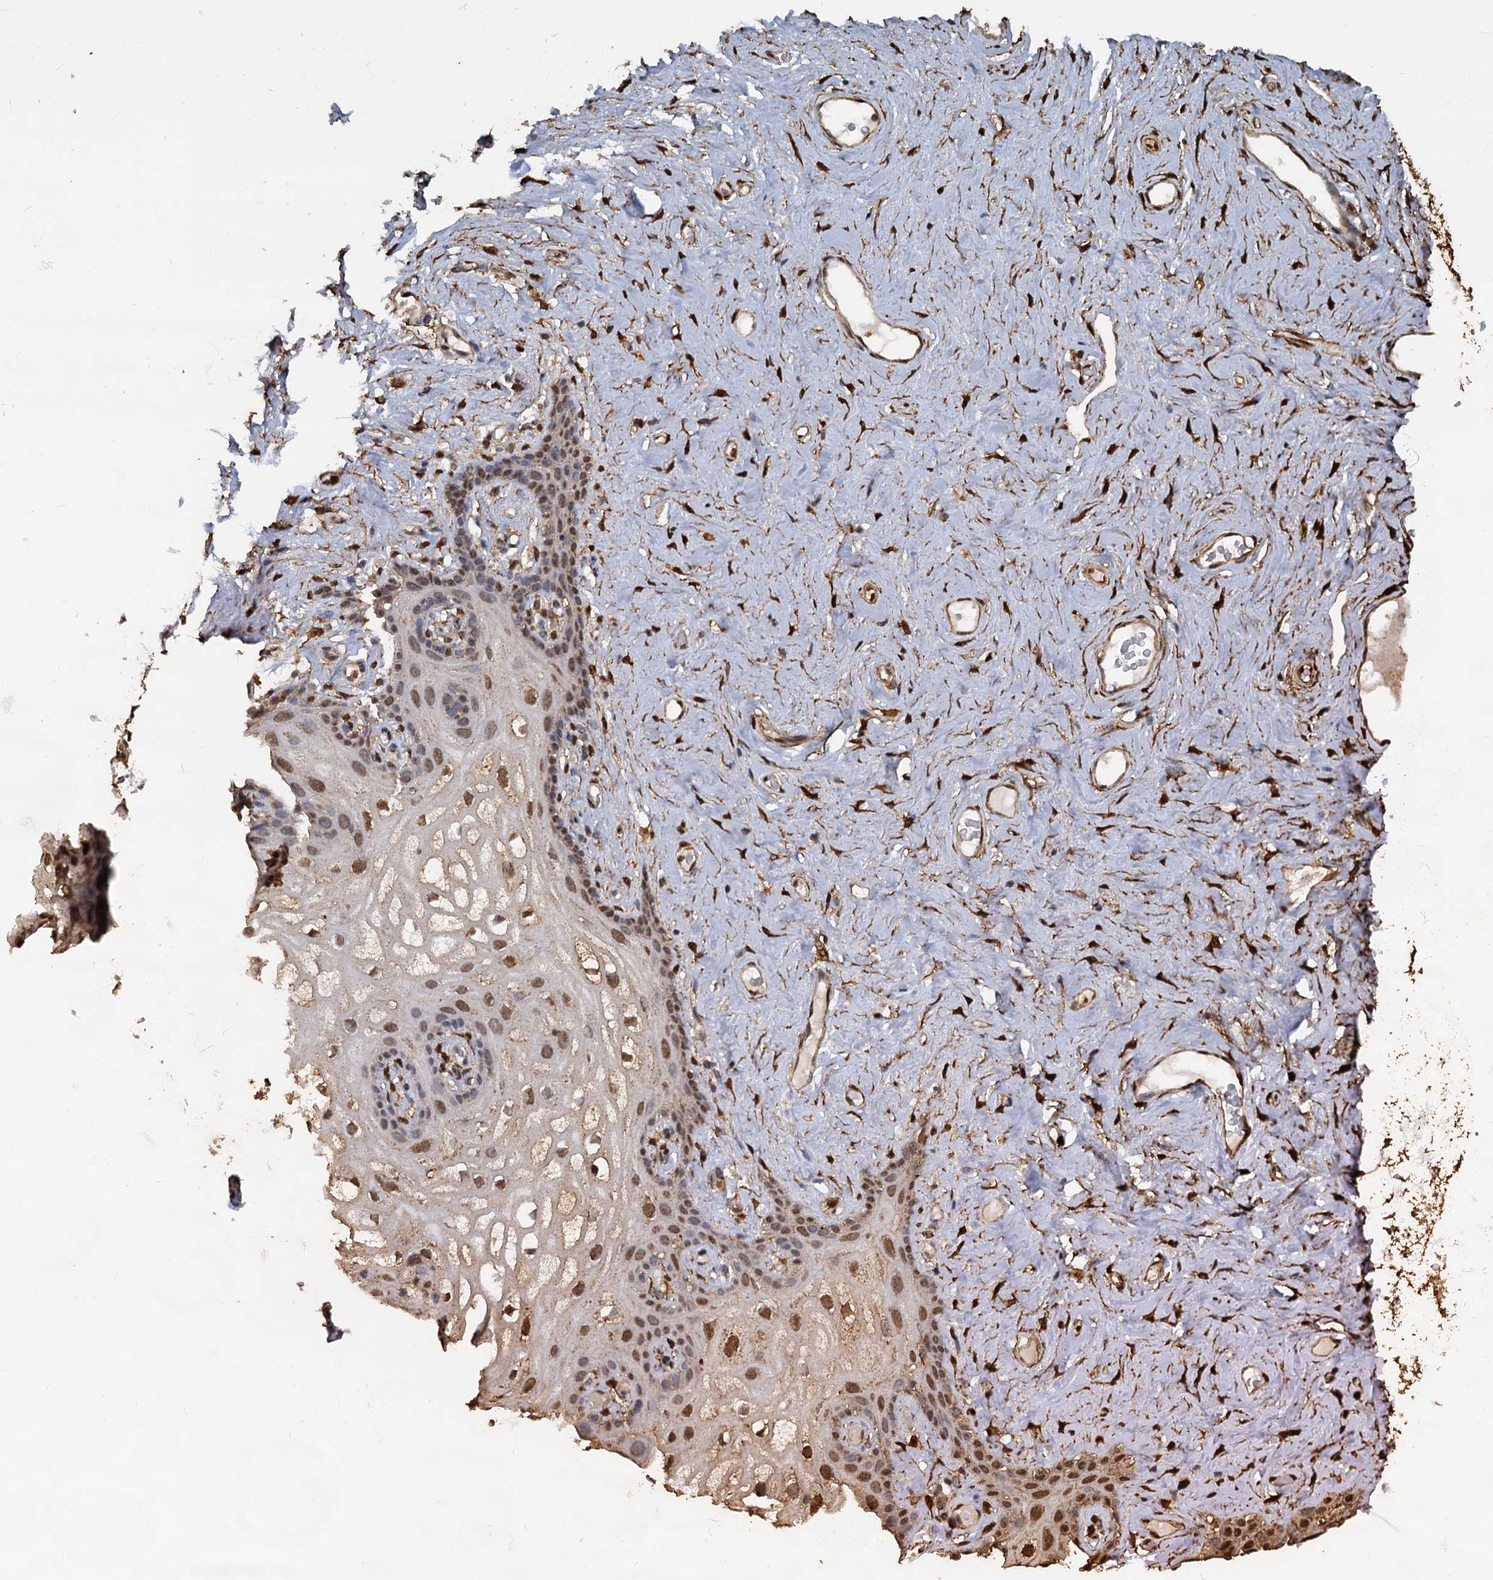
{"staining": {"intensity": "moderate", "quantity": "25%-75%", "location": "nuclear"}, "tissue": "vagina", "cell_type": "Squamous epithelial cells", "image_type": "normal", "snomed": [{"axis": "morphology", "description": "Normal tissue, NOS"}, {"axis": "topography", "description": "Vagina"}, {"axis": "topography", "description": "Peripheral nerve tissue"}], "caption": "Normal vagina shows moderate nuclear positivity in about 25%-75% of squamous epithelial cells.", "gene": "S100A6", "patient": {"sex": "female", "age": 71}}